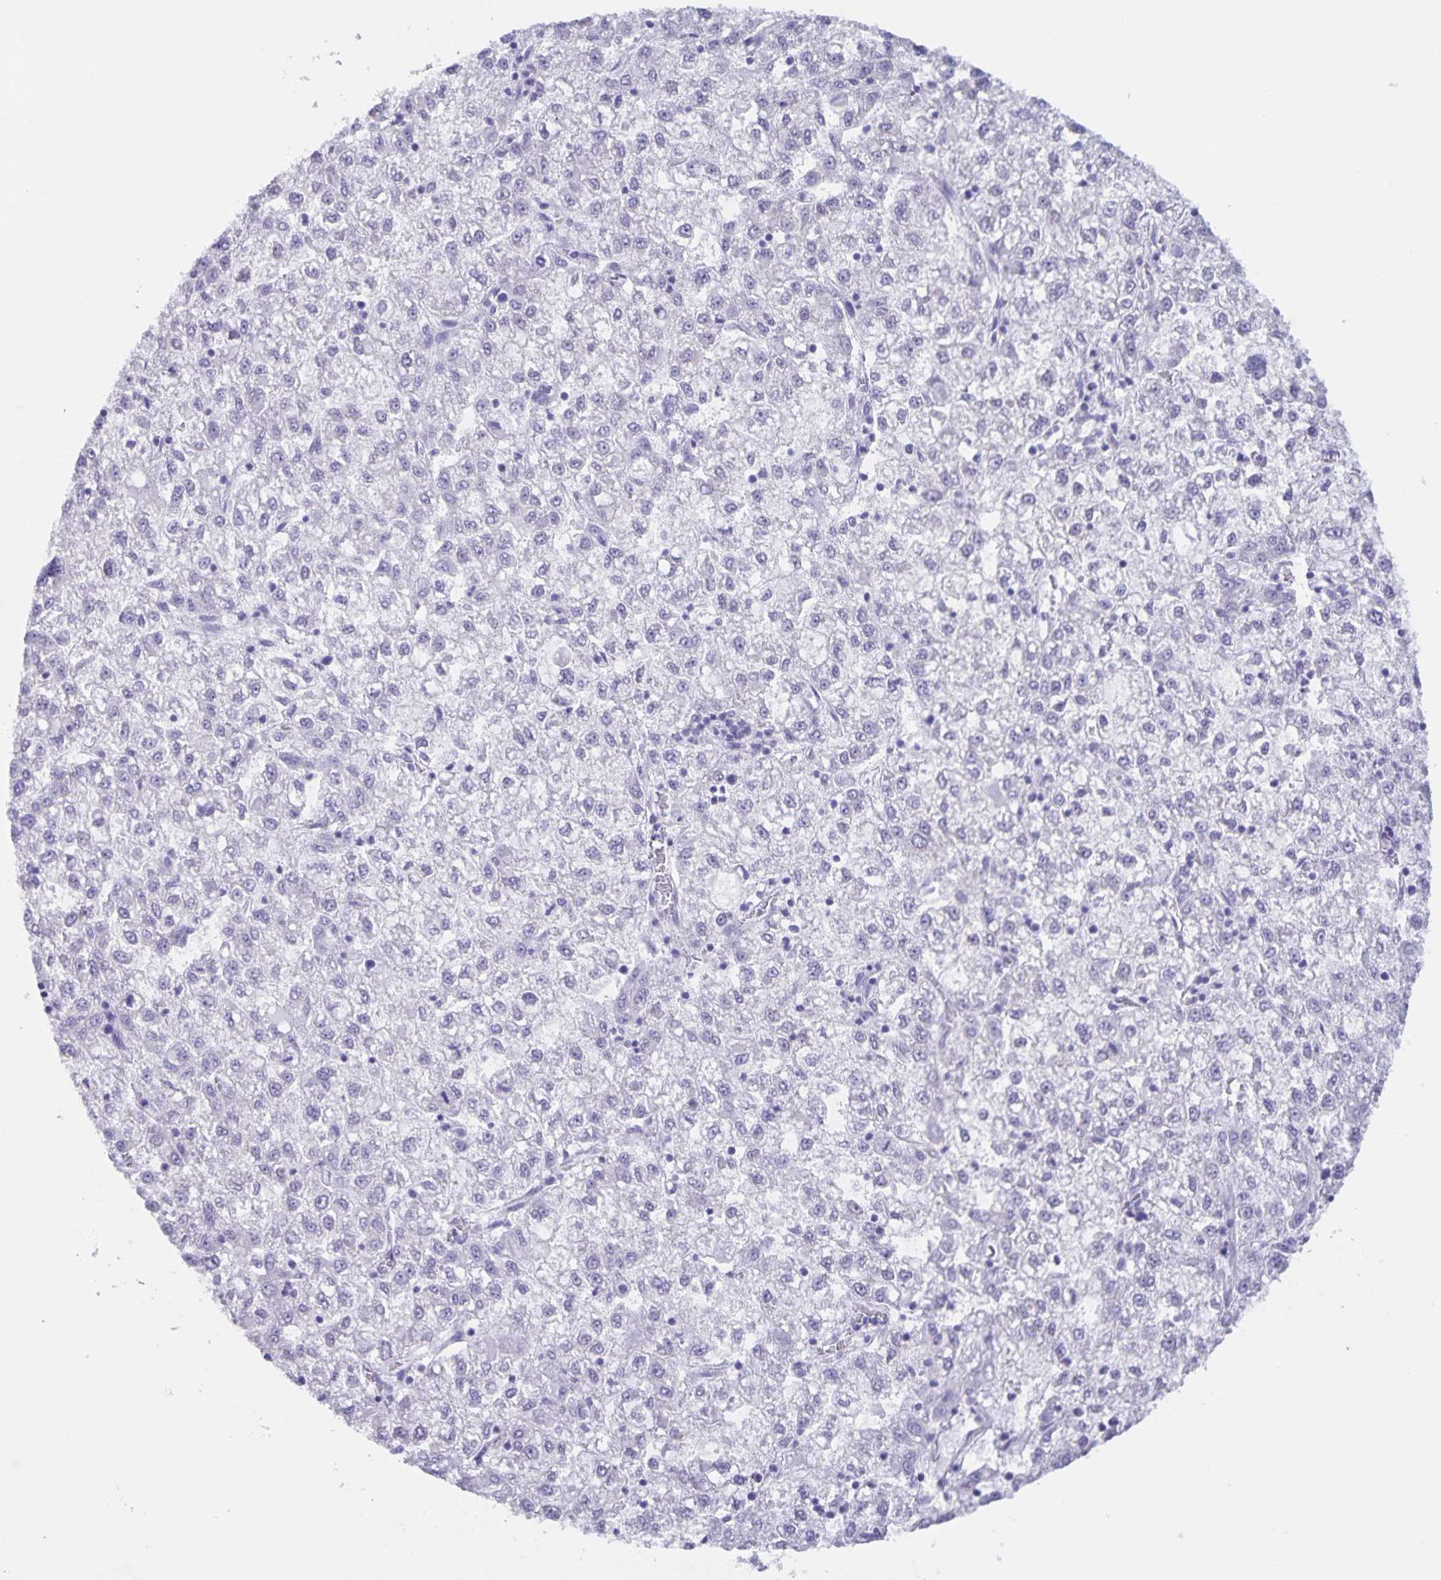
{"staining": {"intensity": "negative", "quantity": "none", "location": "none"}, "tissue": "liver cancer", "cell_type": "Tumor cells", "image_type": "cancer", "snomed": [{"axis": "morphology", "description": "Carcinoma, Hepatocellular, NOS"}, {"axis": "topography", "description": "Liver"}], "caption": "Liver hepatocellular carcinoma was stained to show a protein in brown. There is no significant staining in tumor cells.", "gene": "AQP4", "patient": {"sex": "male", "age": 40}}